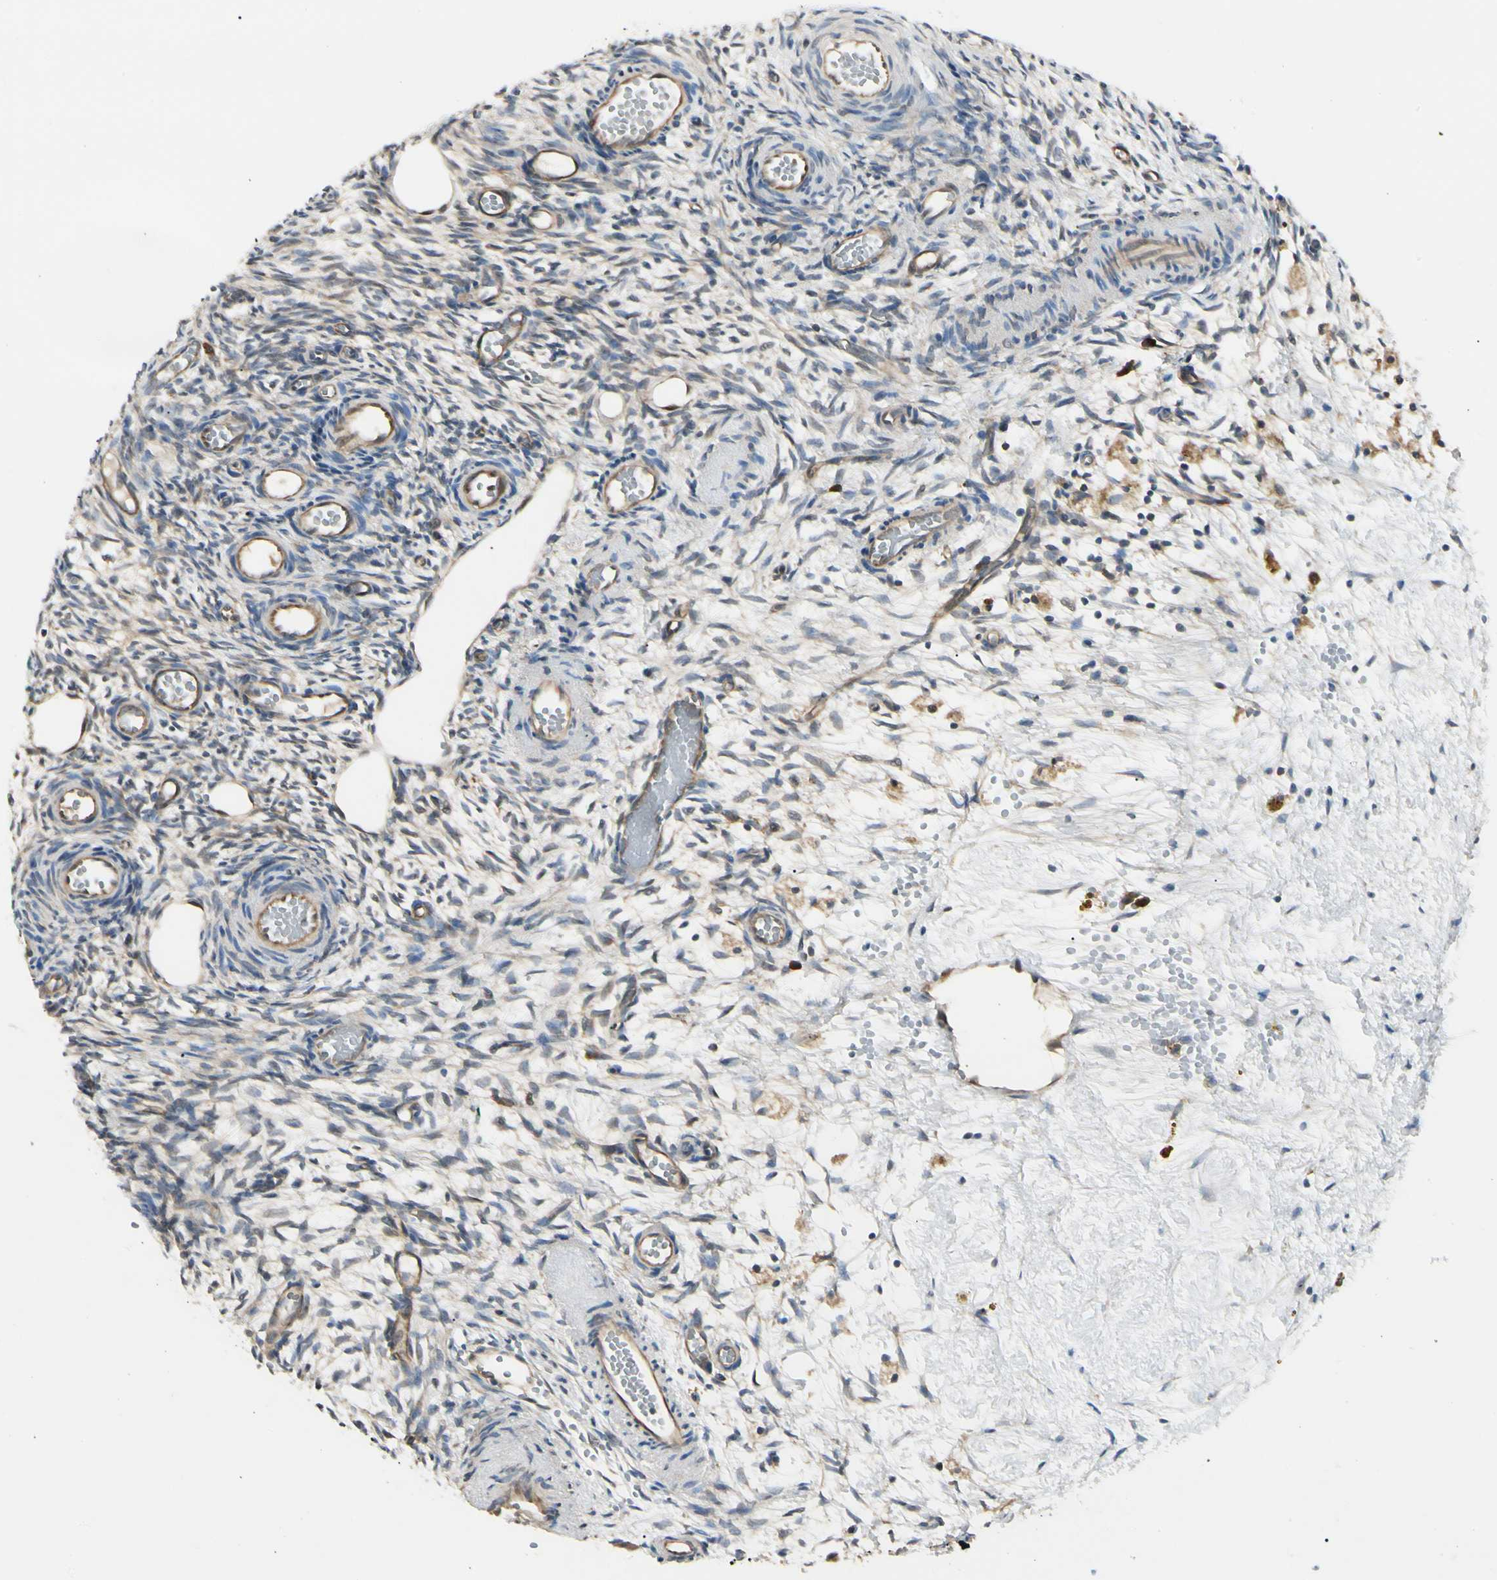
{"staining": {"intensity": "moderate", "quantity": "25%-75%", "location": "cytoplasmic/membranous"}, "tissue": "ovary", "cell_type": "Ovarian stroma cells", "image_type": "normal", "snomed": [{"axis": "morphology", "description": "Normal tissue, NOS"}, {"axis": "topography", "description": "Ovary"}], "caption": "Immunohistochemical staining of unremarkable ovary demonstrates 25%-75% levels of moderate cytoplasmic/membranous protein positivity in approximately 25%-75% of ovarian stroma cells.", "gene": "NME1", "patient": {"sex": "female", "age": 35}}